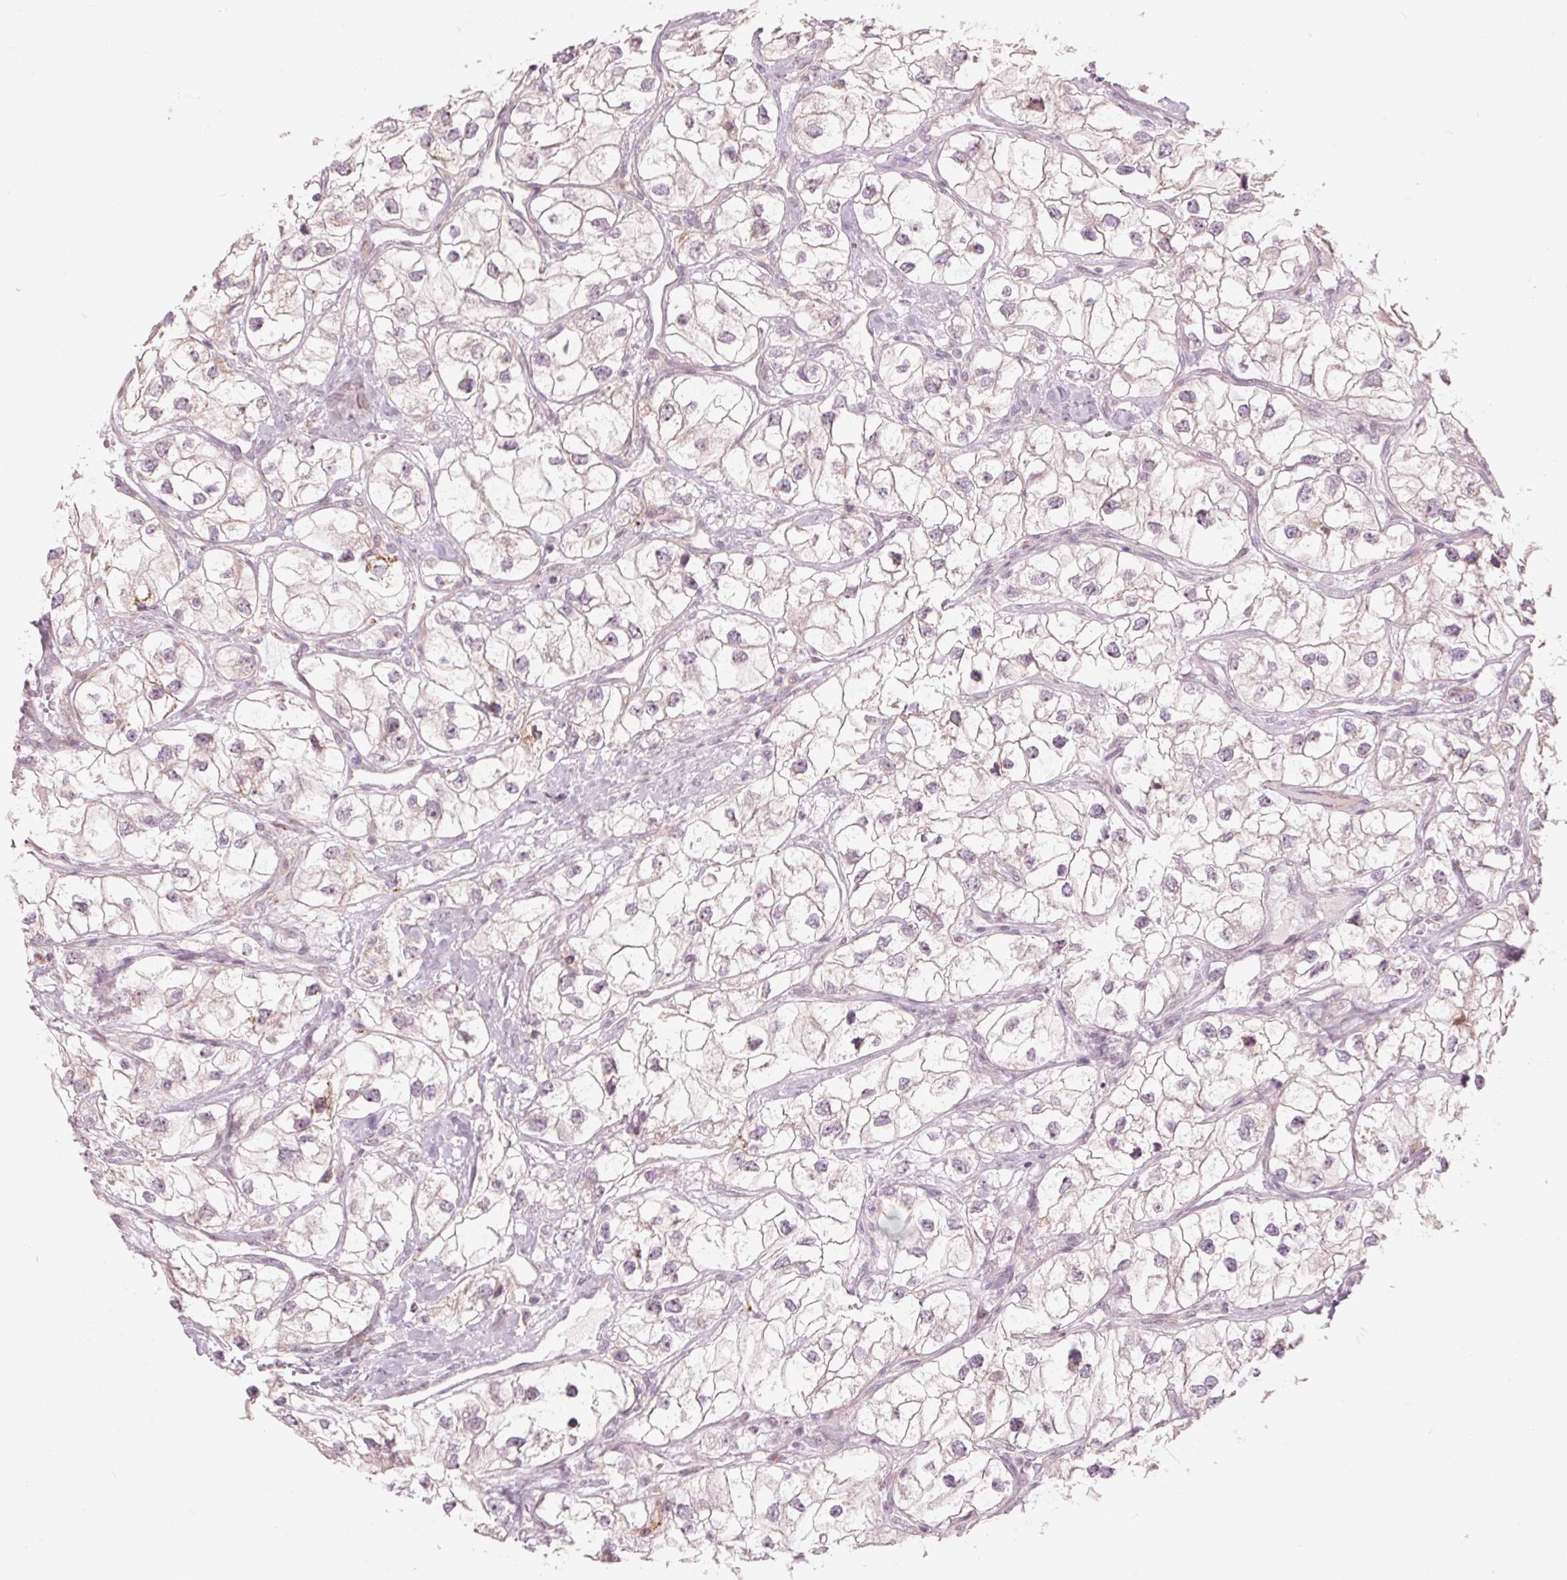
{"staining": {"intensity": "weak", "quantity": "<25%", "location": "nuclear"}, "tissue": "renal cancer", "cell_type": "Tumor cells", "image_type": "cancer", "snomed": [{"axis": "morphology", "description": "Adenocarcinoma, NOS"}, {"axis": "topography", "description": "Kidney"}], "caption": "High magnification brightfield microscopy of renal adenocarcinoma stained with DAB (3,3'-diaminobenzidine) (brown) and counterstained with hematoxylin (blue): tumor cells show no significant expression.", "gene": "TMED6", "patient": {"sex": "male", "age": 59}}